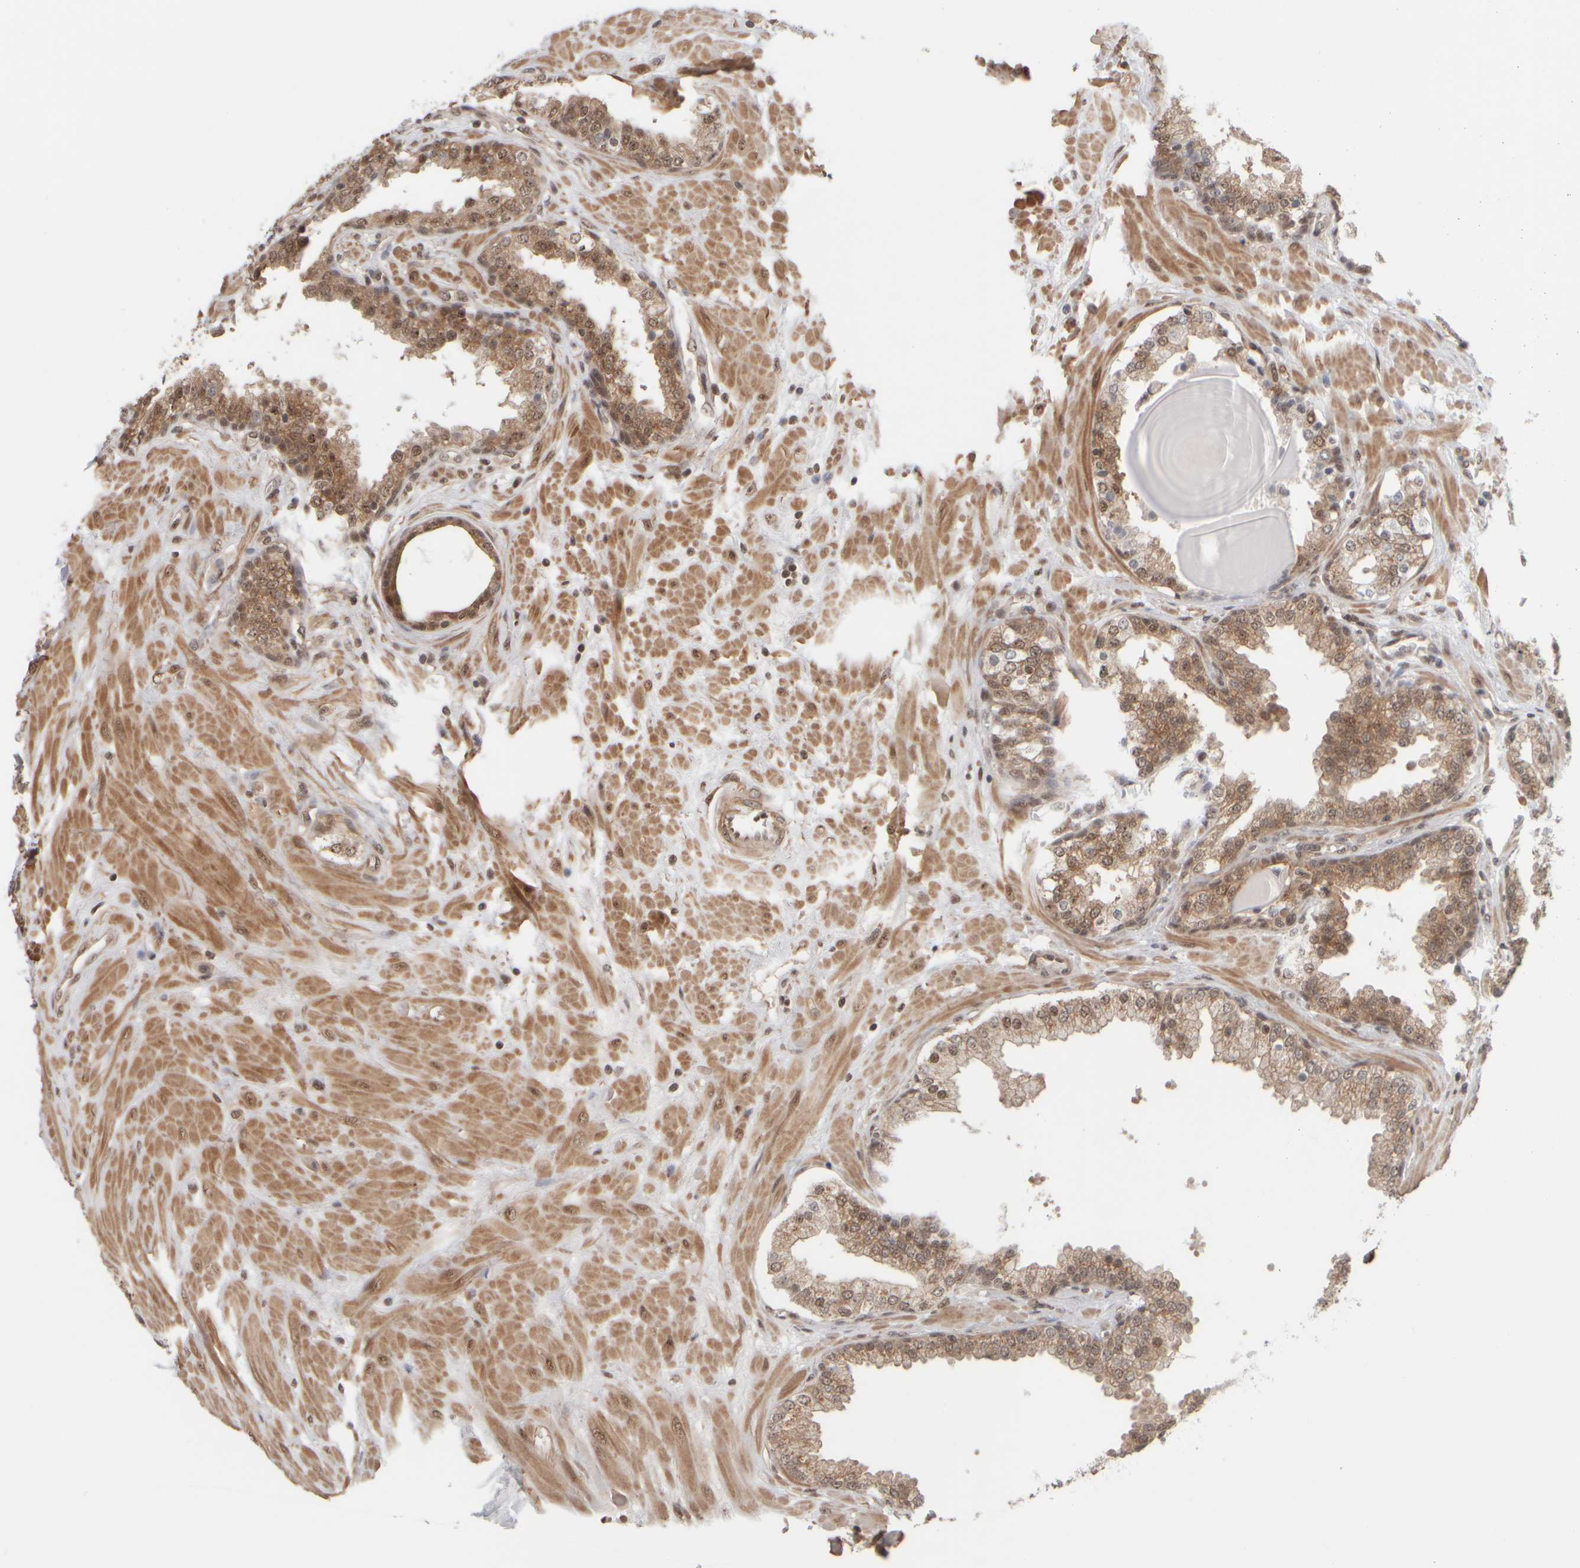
{"staining": {"intensity": "weak", "quantity": ">75%", "location": "cytoplasmic/membranous"}, "tissue": "prostate", "cell_type": "Glandular cells", "image_type": "normal", "snomed": [{"axis": "morphology", "description": "Normal tissue, NOS"}, {"axis": "topography", "description": "Prostate"}], "caption": "Protein expression analysis of unremarkable prostate demonstrates weak cytoplasmic/membranous positivity in about >75% of glandular cells.", "gene": "SYNRG", "patient": {"sex": "male", "age": 51}}